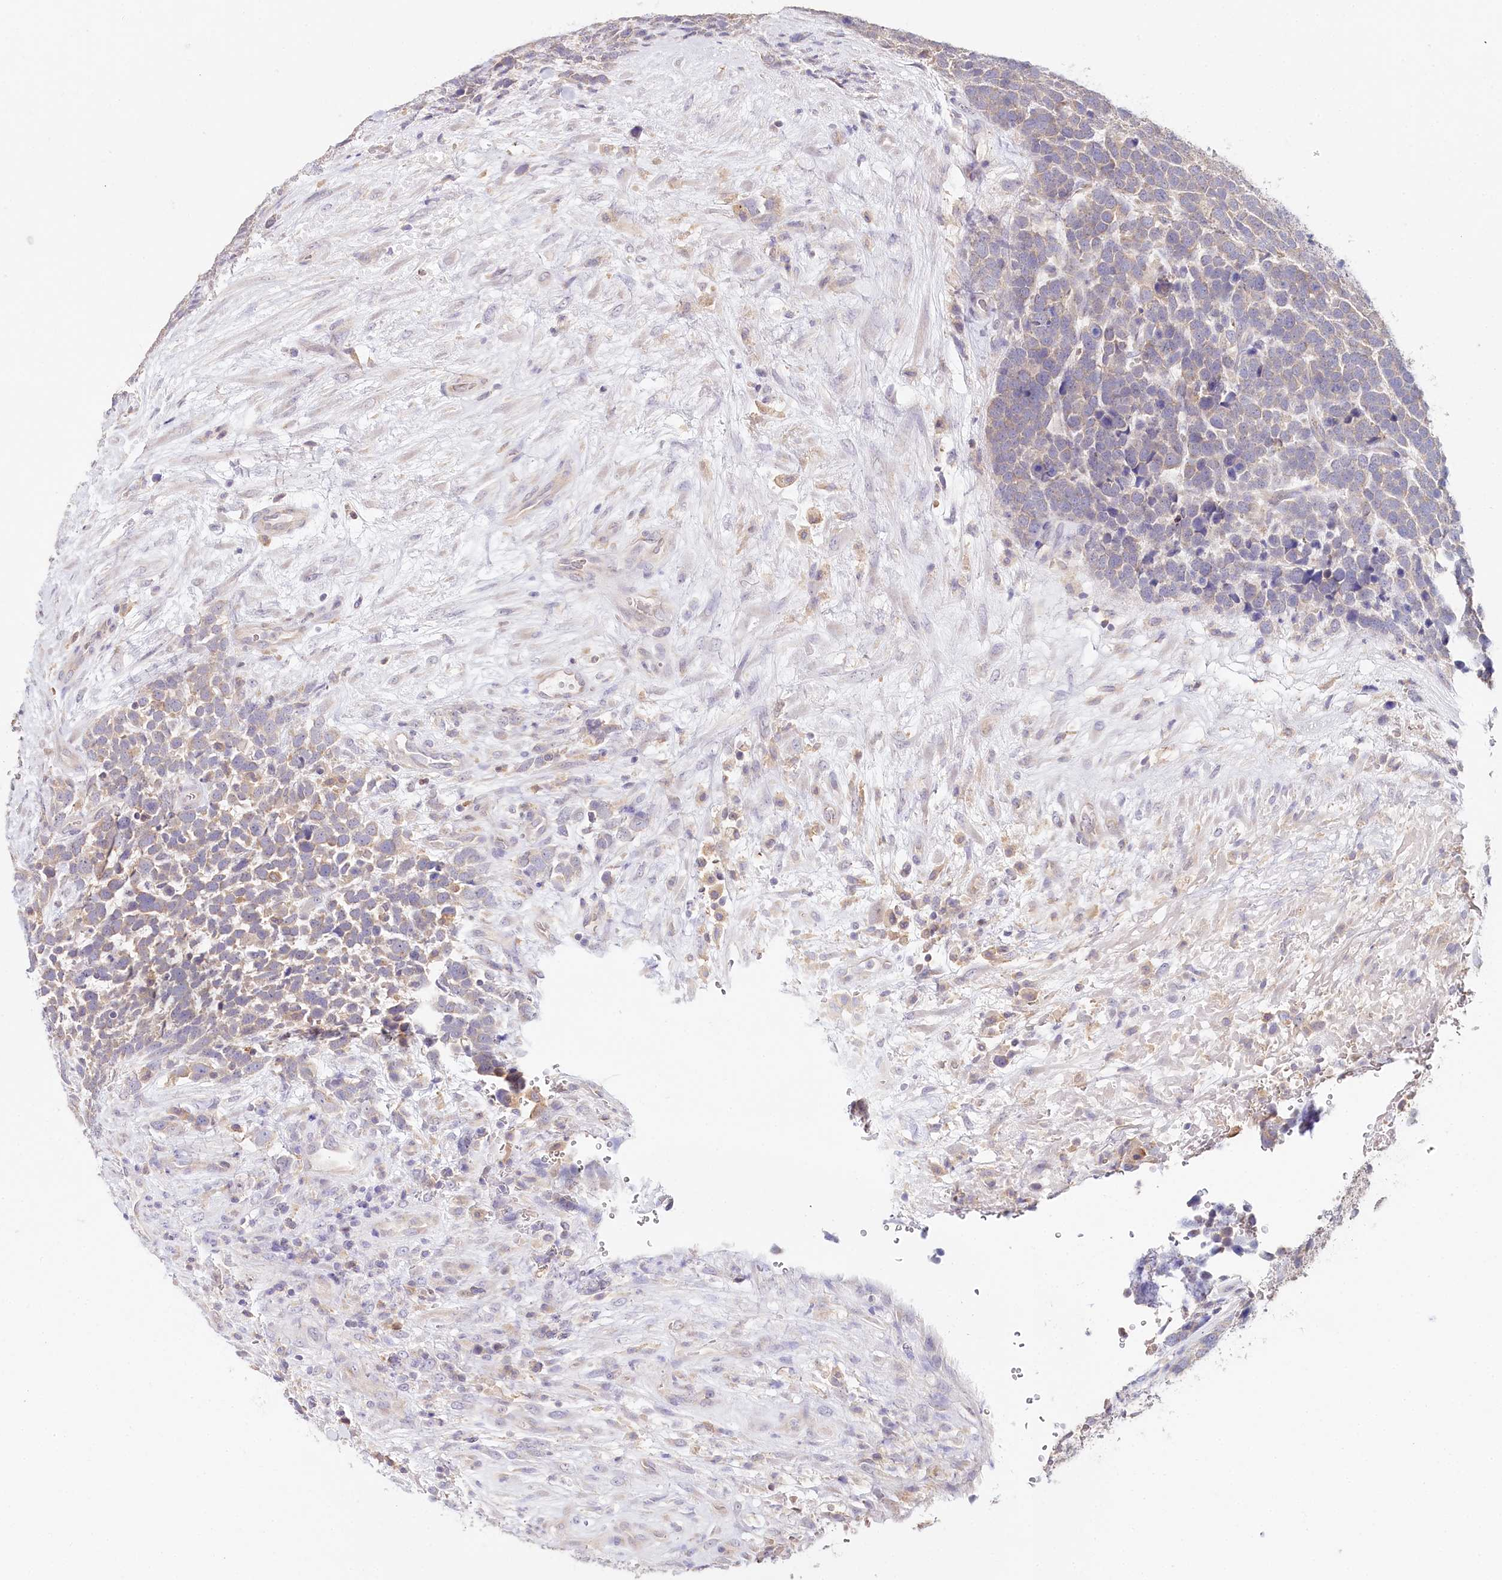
{"staining": {"intensity": "weak", "quantity": "<25%", "location": "cytoplasmic/membranous"}, "tissue": "urothelial cancer", "cell_type": "Tumor cells", "image_type": "cancer", "snomed": [{"axis": "morphology", "description": "Urothelial carcinoma, High grade"}, {"axis": "topography", "description": "Urinary bladder"}], "caption": "IHC micrograph of neoplastic tissue: urothelial carcinoma (high-grade) stained with DAB (3,3'-diaminobenzidine) reveals no significant protein expression in tumor cells.", "gene": "DAPK1", "patient": {"sex": "female", "age": 82}}